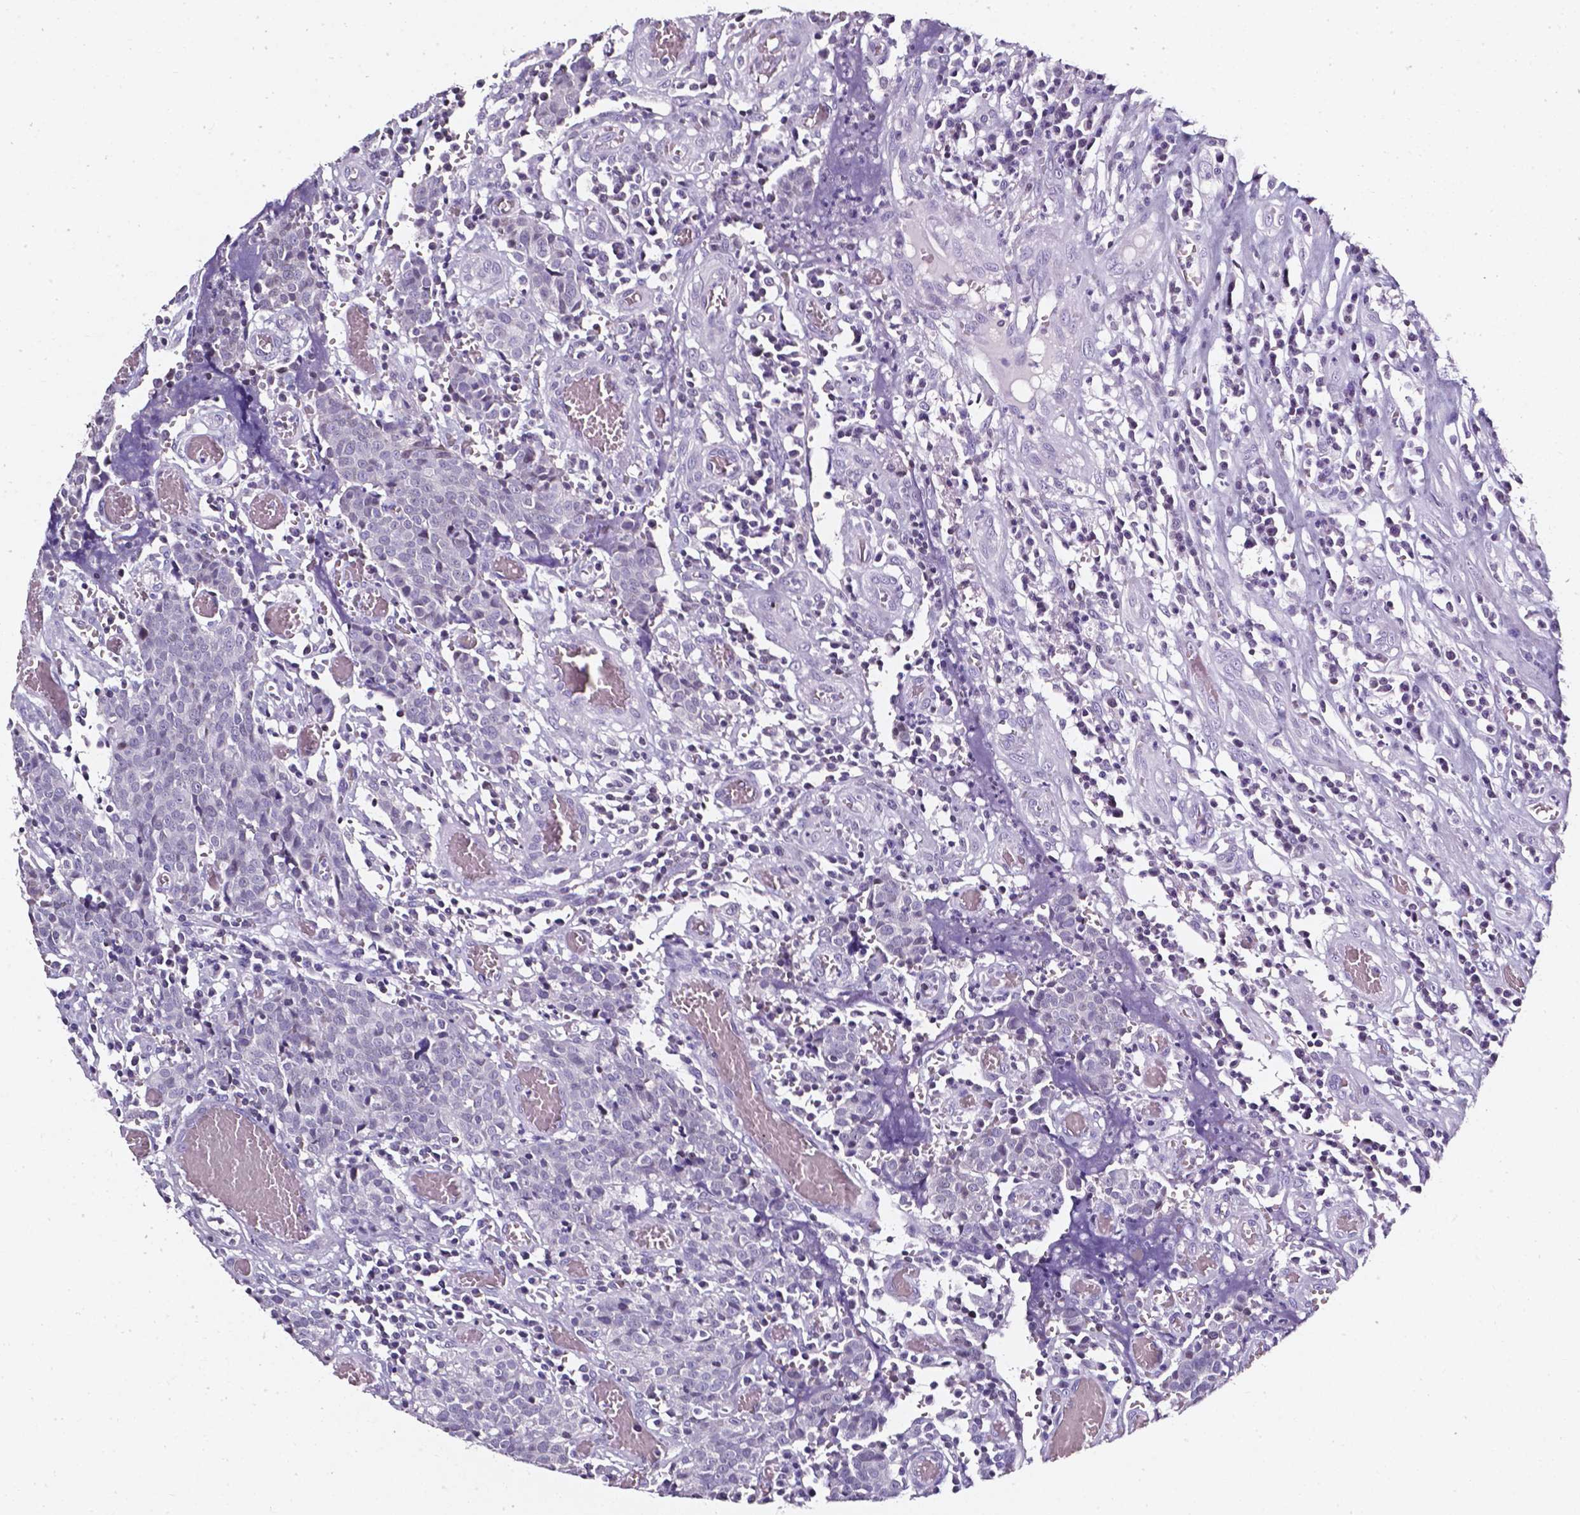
{"staining": {"intensity": "negative", "quantity": "none", "location": "none"}, "tissue": "prostate cancer", "cell_type": "Tumor cells", "image_type": "cancer", "snomed": [{"axis": "morphology", "description": "Adenocarcinoma, High grade"}, {"axis": "topography", "description": "Prostate and seminal vesicle, NOS"}], "caption": "An immunohistochemistry micrograph of prostate cancer (high-grade adenocarcinoma) is shown. There is no staining in tumor cells of prostate cancer (high-grade adenocarcinoma).", "gene": "AKR1B10", "patient": {"sex": "male", "age": 60}}